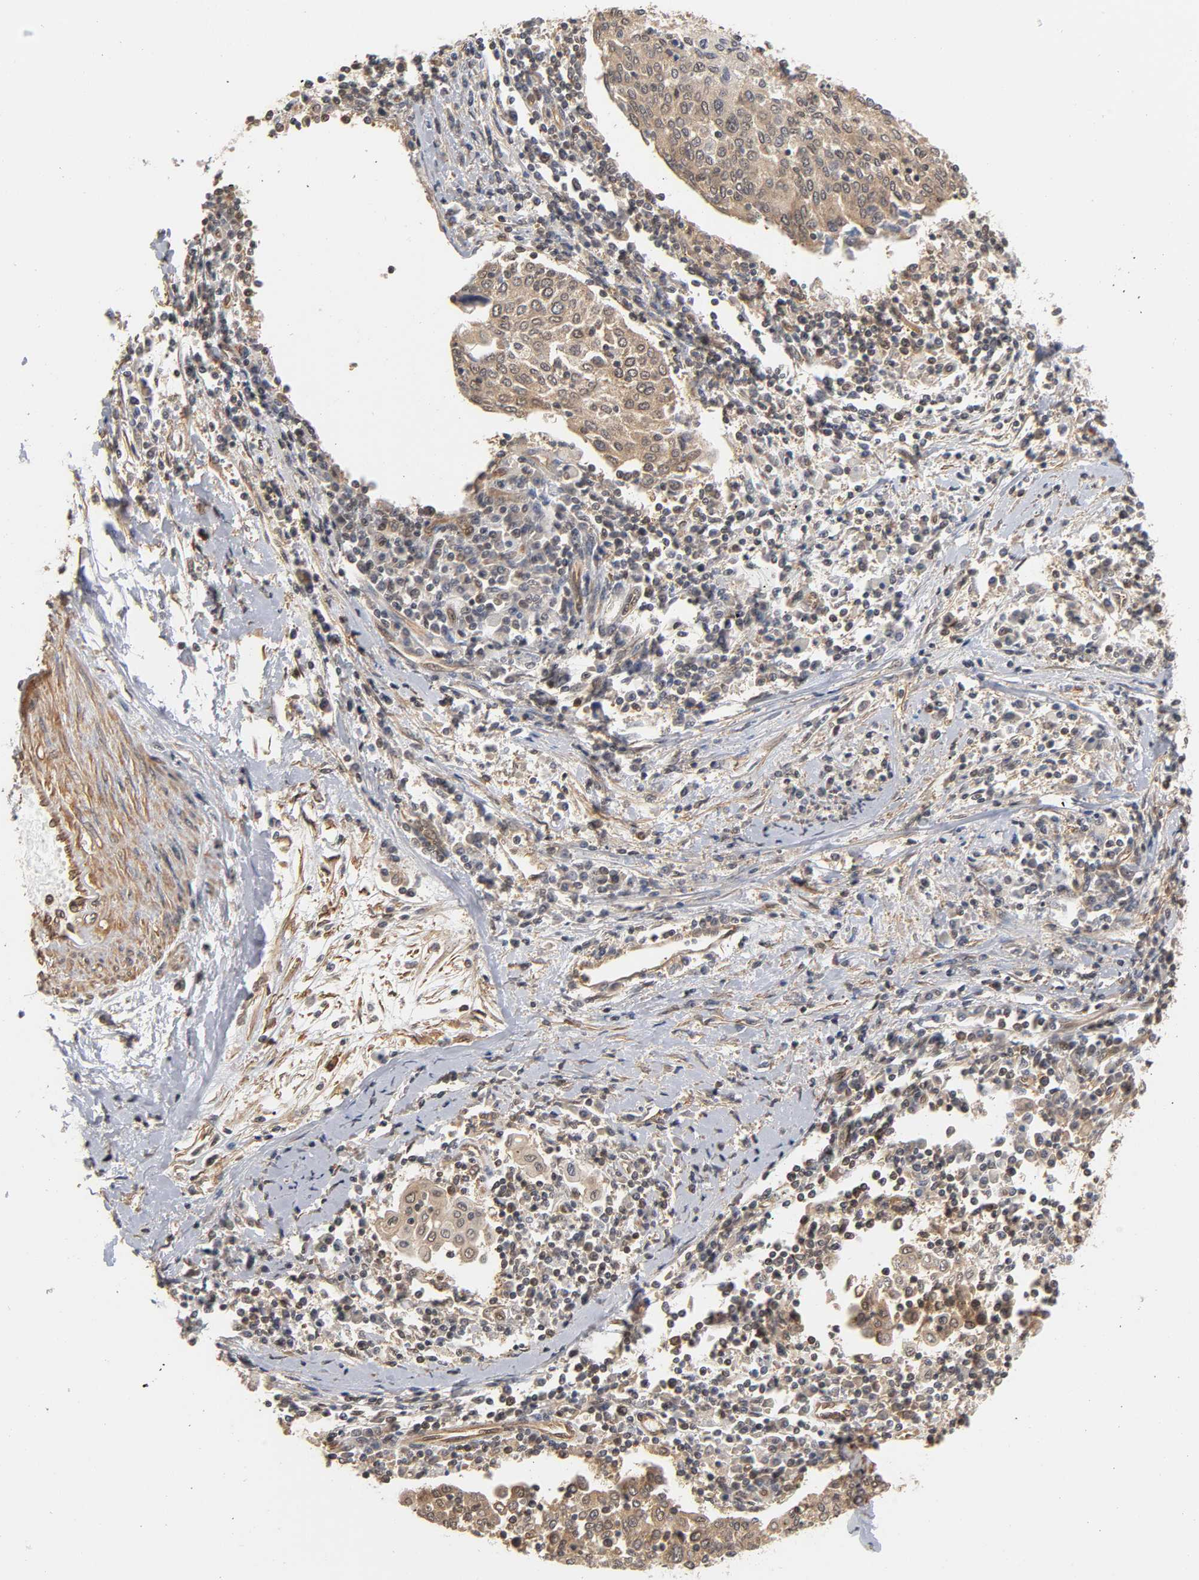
{"staining": {"intensity": "moderate", "quantity": ">75%", "location": "cytoplasmic/membranous"}, "tissue": "cervical cancer", "cell_type": "Tumor cells", "image_type": "cancer", "snomed": [{"axis": "morphology", "description": "Squamous cell carcinoma, NOS"}, {"axis": "topography", "description": "Cervix"}], "caption": "Tumor cells exhibit moderate cytoplasmic/membranous expression in approximately >75% of cells in cervical cancer.", "gene": "CDC37", "patient": {"sex": "female", "age": 40}}